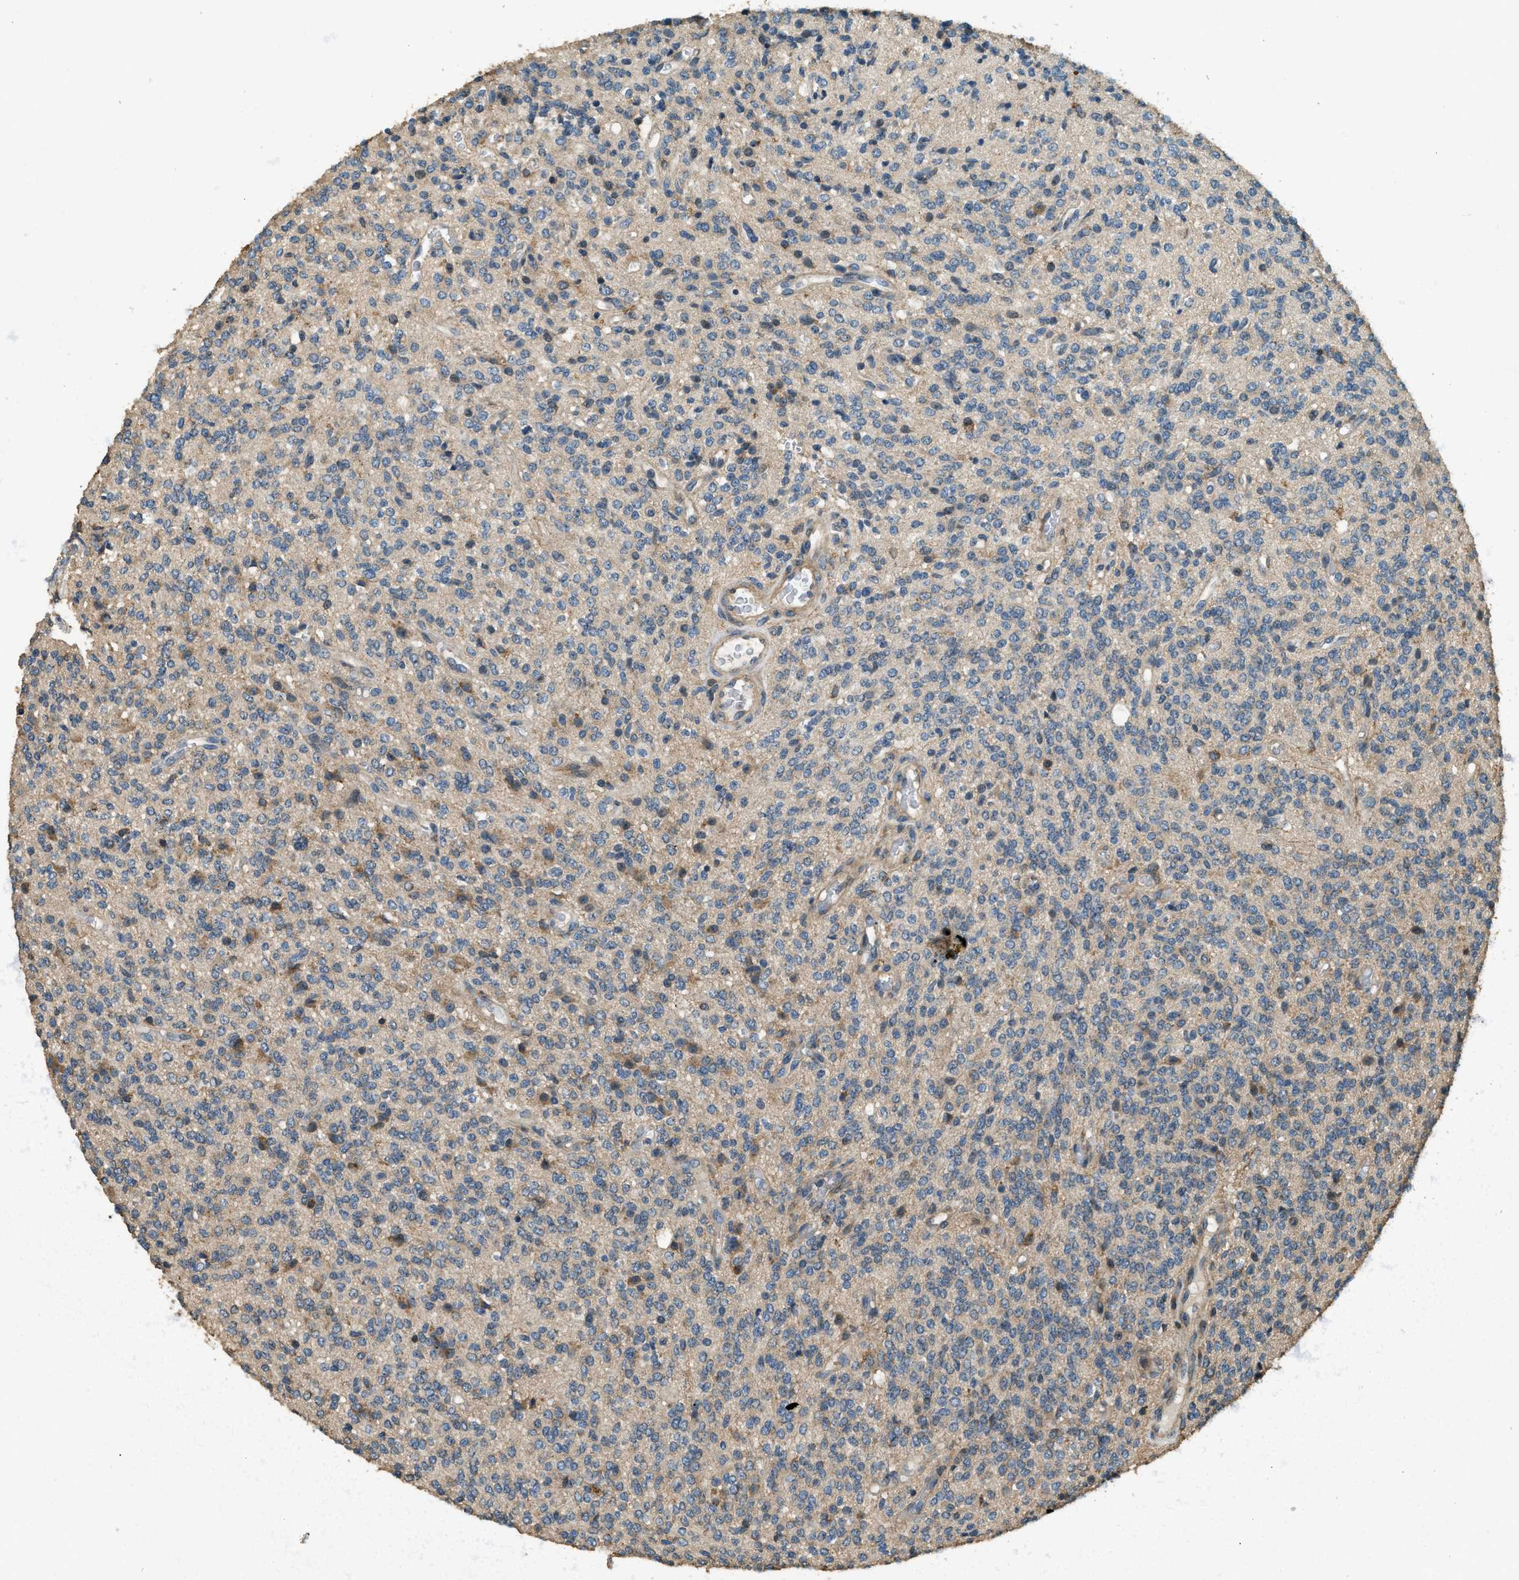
{"staining": {"intensity": "moderate", "quantity": "<25%", "location": "cytoplasmic/membranous"}, "tissue": "glioma", "cell_type": "Tumor cells", "image_type": "cancer", "snomed": [{"axis": "morphology", "description": "Glioma, malignant, High grade"}, {"axis": "topography", "description": "Brain"}], "caption": "Glioma stained for a protein (brown) reveals moderate cytoplasmic/membranous positive expression in about <25% of tumor cells.", "gene": "ERGIC1", "patient": {"sex": "male", "age": 34}}